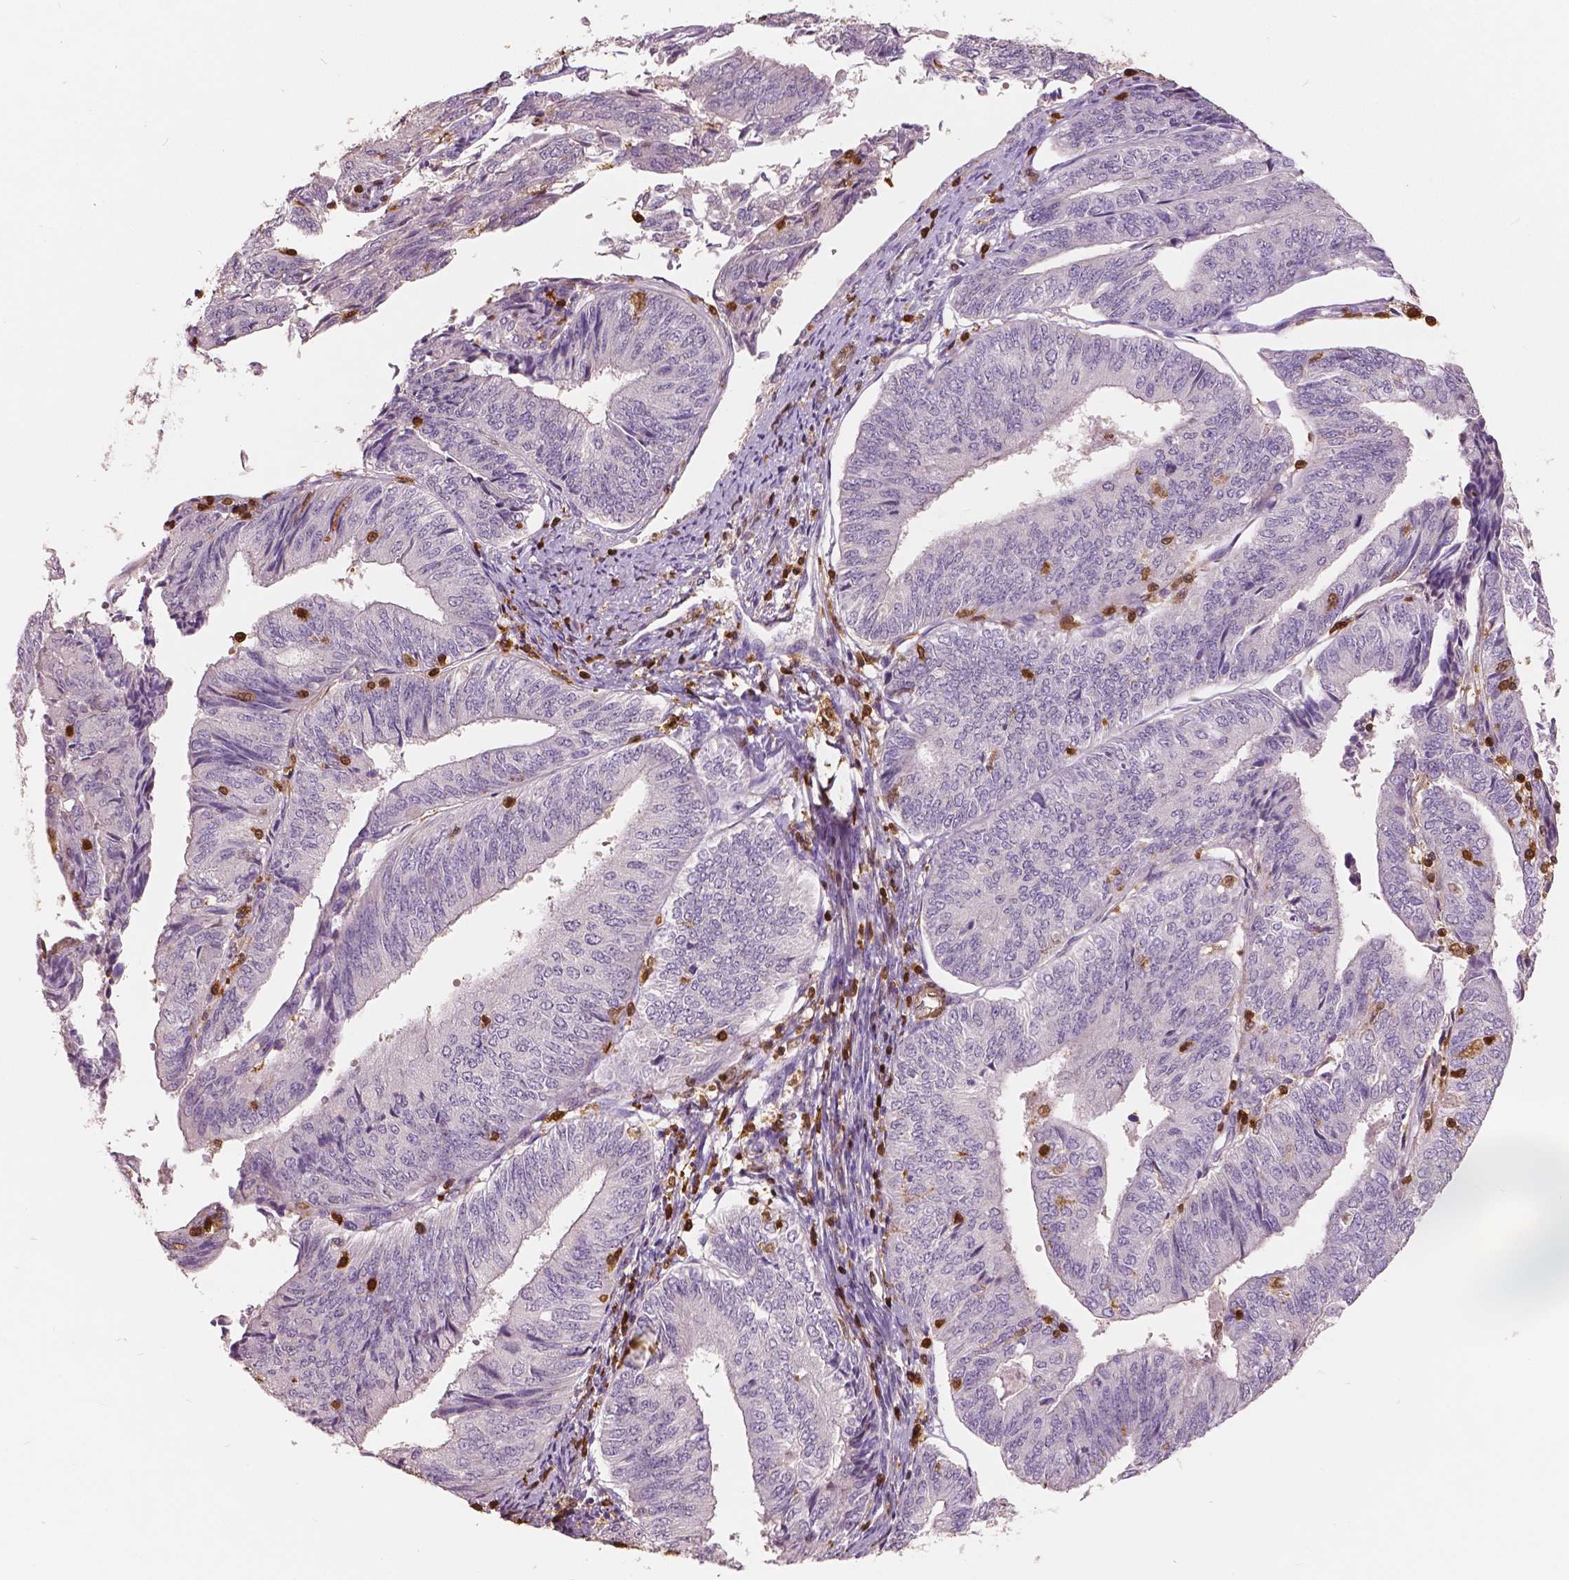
{"staining": {"intensity": "negative", "quantity": "none", "location": "none"}, "tissue": "endometrial cancer", "cell_type": "Tumor cells", "image_type": "cancer", "snomed": [{"axis": "morphology", "description": "Adenocarcinoma, NOS"}, {"axis": "topography", "description": "Endometrium"}], "caption": "Image shows no protein positivity in tumor cells of endometrial cancer tissue.", "gene": "S100A4", "patient": {"sex": "female", "age": 58}}